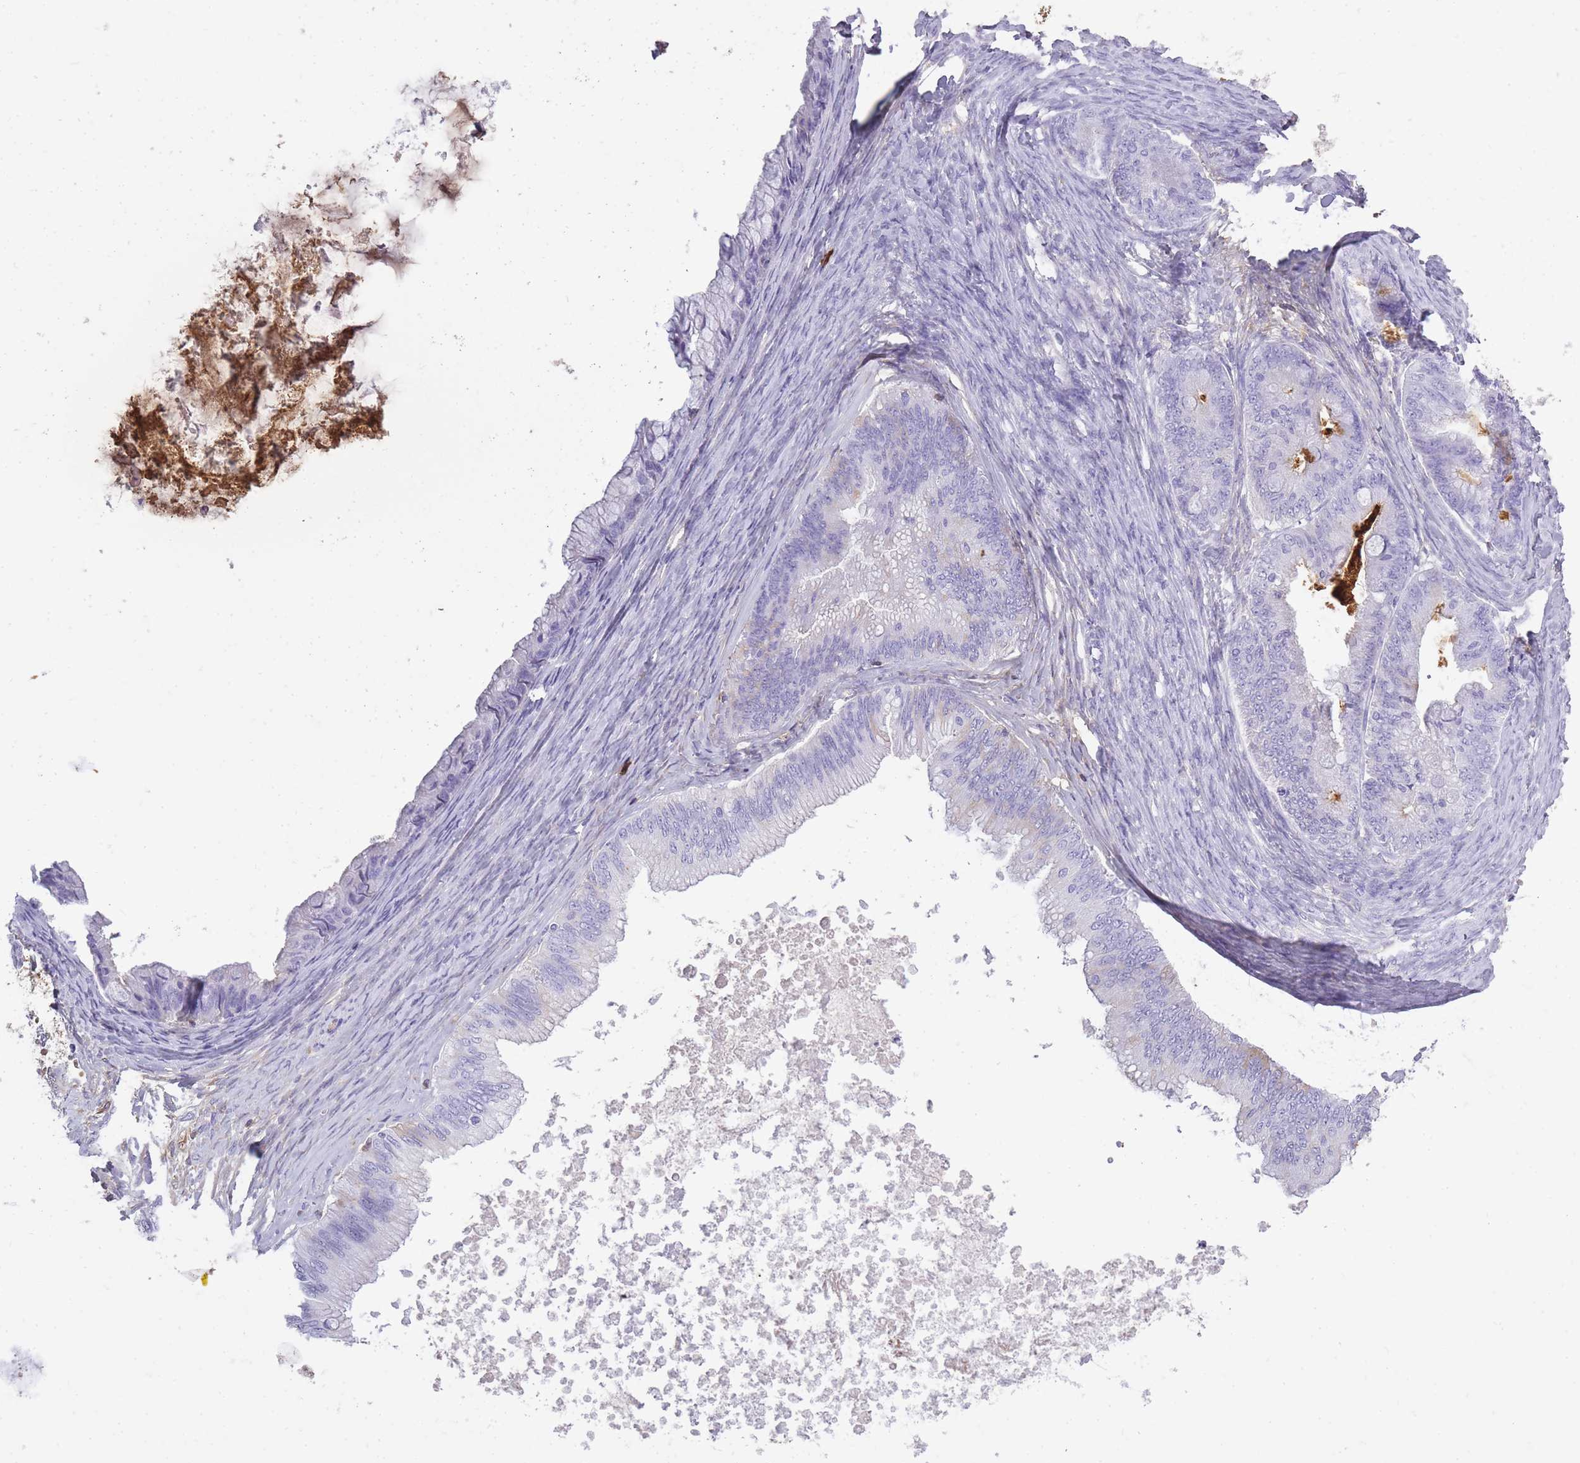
{"staining": {"intensity": "negative", "quantity": "none", "location": "none"}, "tissue": "ovarian cancer", "cell_type": "Tumor cells", "image_type": "cancer", "snomed": [{"axis": "morphology", "description": "Cystadenocarcinoma, mucinous, NOS"}, {"axis": "topography", "description": "Ovary"}], "caption": "An immunohistochemistry (IHC) photomicrograph of ovarian mucinous cystadenocarcinoma is shown. There is no staining in tumor cells of ovarian mucinous cystadenocarcinoma.", "gene": "IGKV1D-42", "patient": {"sex": "female", "age": 35}}